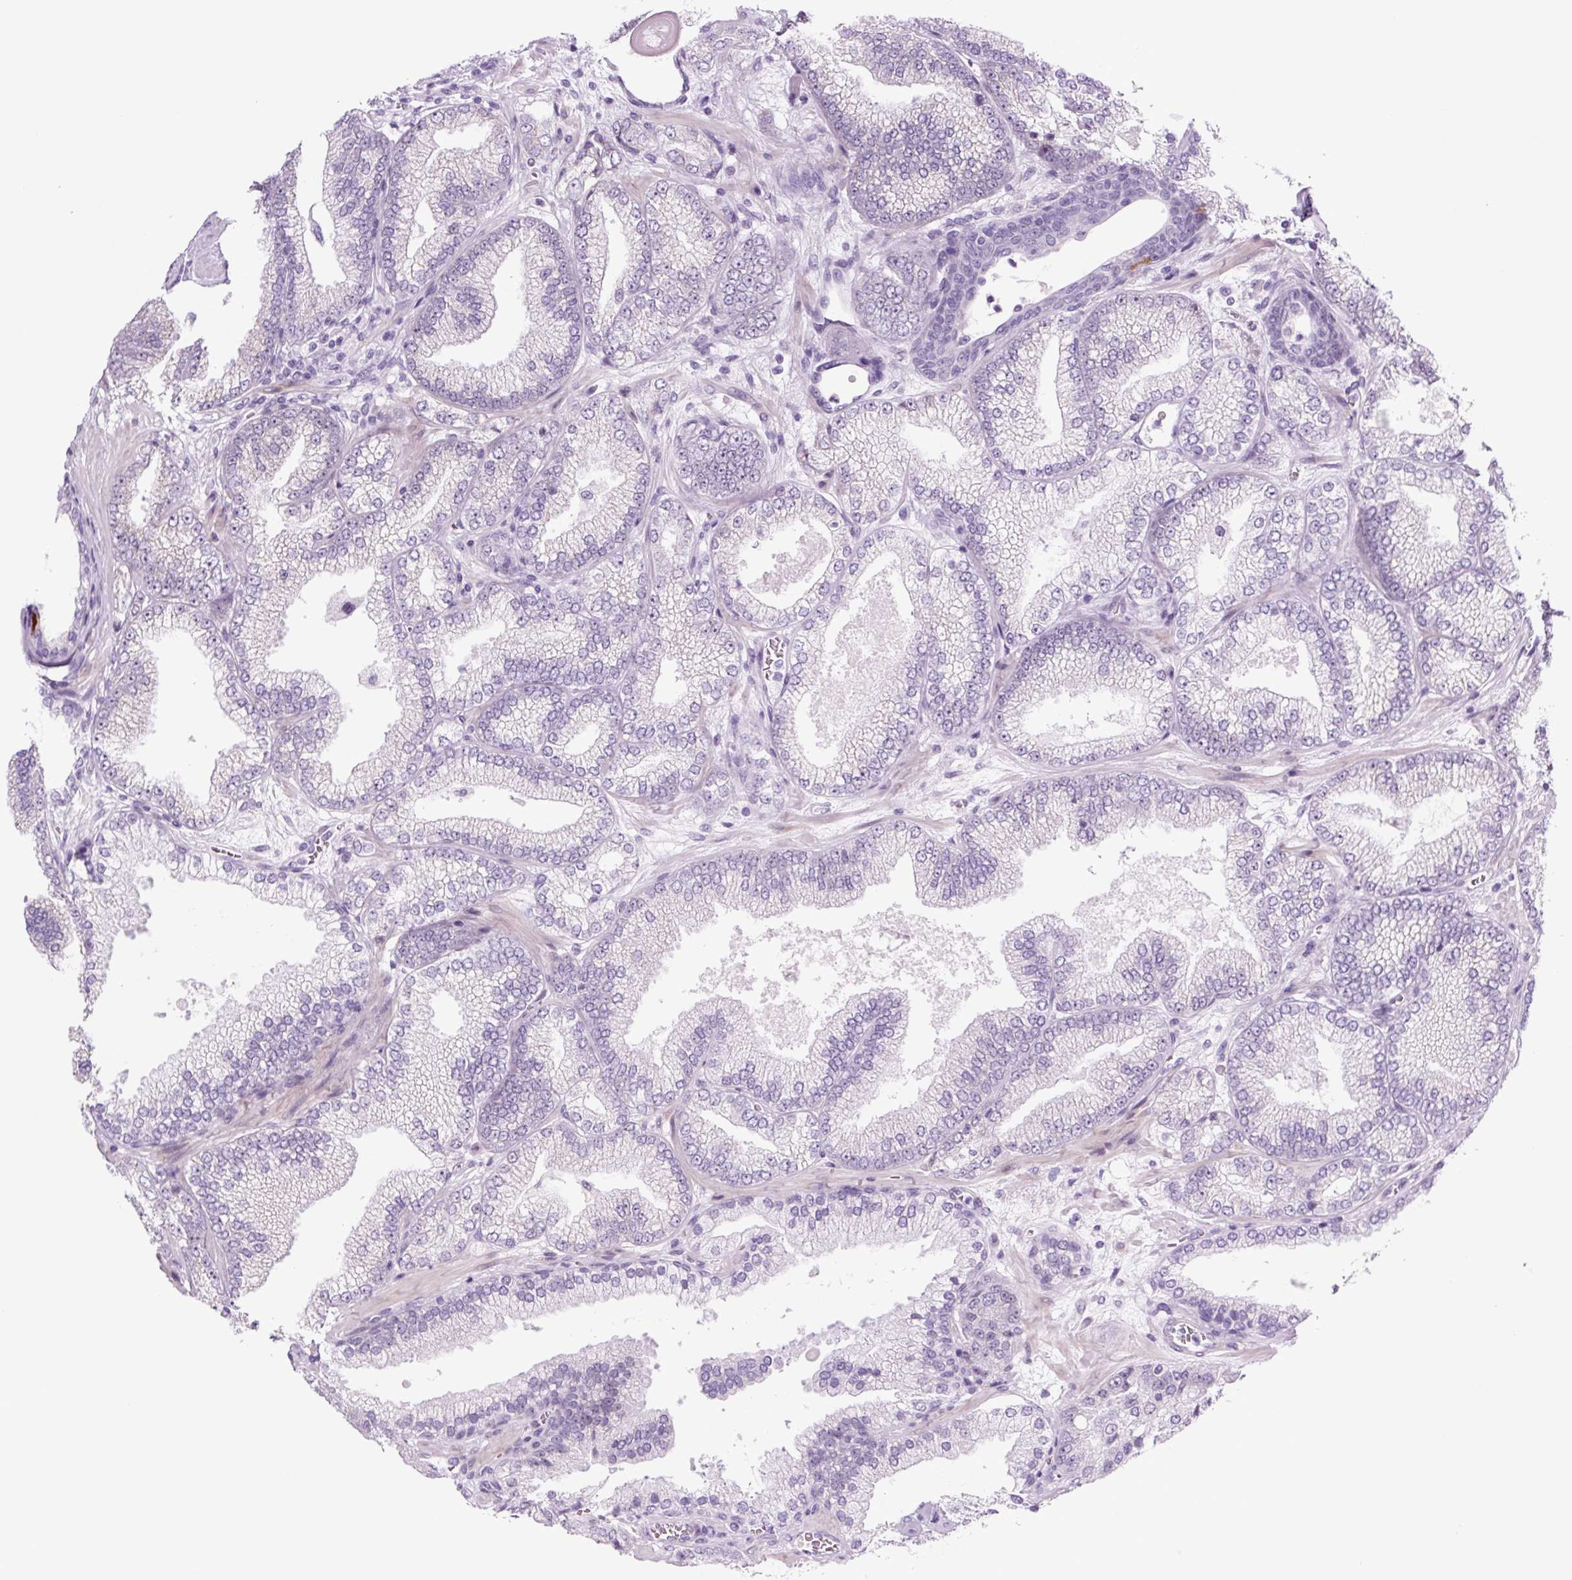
{"staining": {"intensity": "negative", "quantity": "none", "location": "none"}, "tissue": "prostate cancer", "cell_type": "Tumor cells", "image_type": "cancer", "snomed": [{"axis": "morphology", "description": "Adenocarcinoma, High grade"}, {"axis": "topography", "description": "Prostate"}], "caption": "DAB immunohistochemical staining of human prostate adenocarcinoma (high-grade) shows no significant staining in tumor cells.", "gene": "RRS1", "patient": {"sex": "male", "age": 68}}